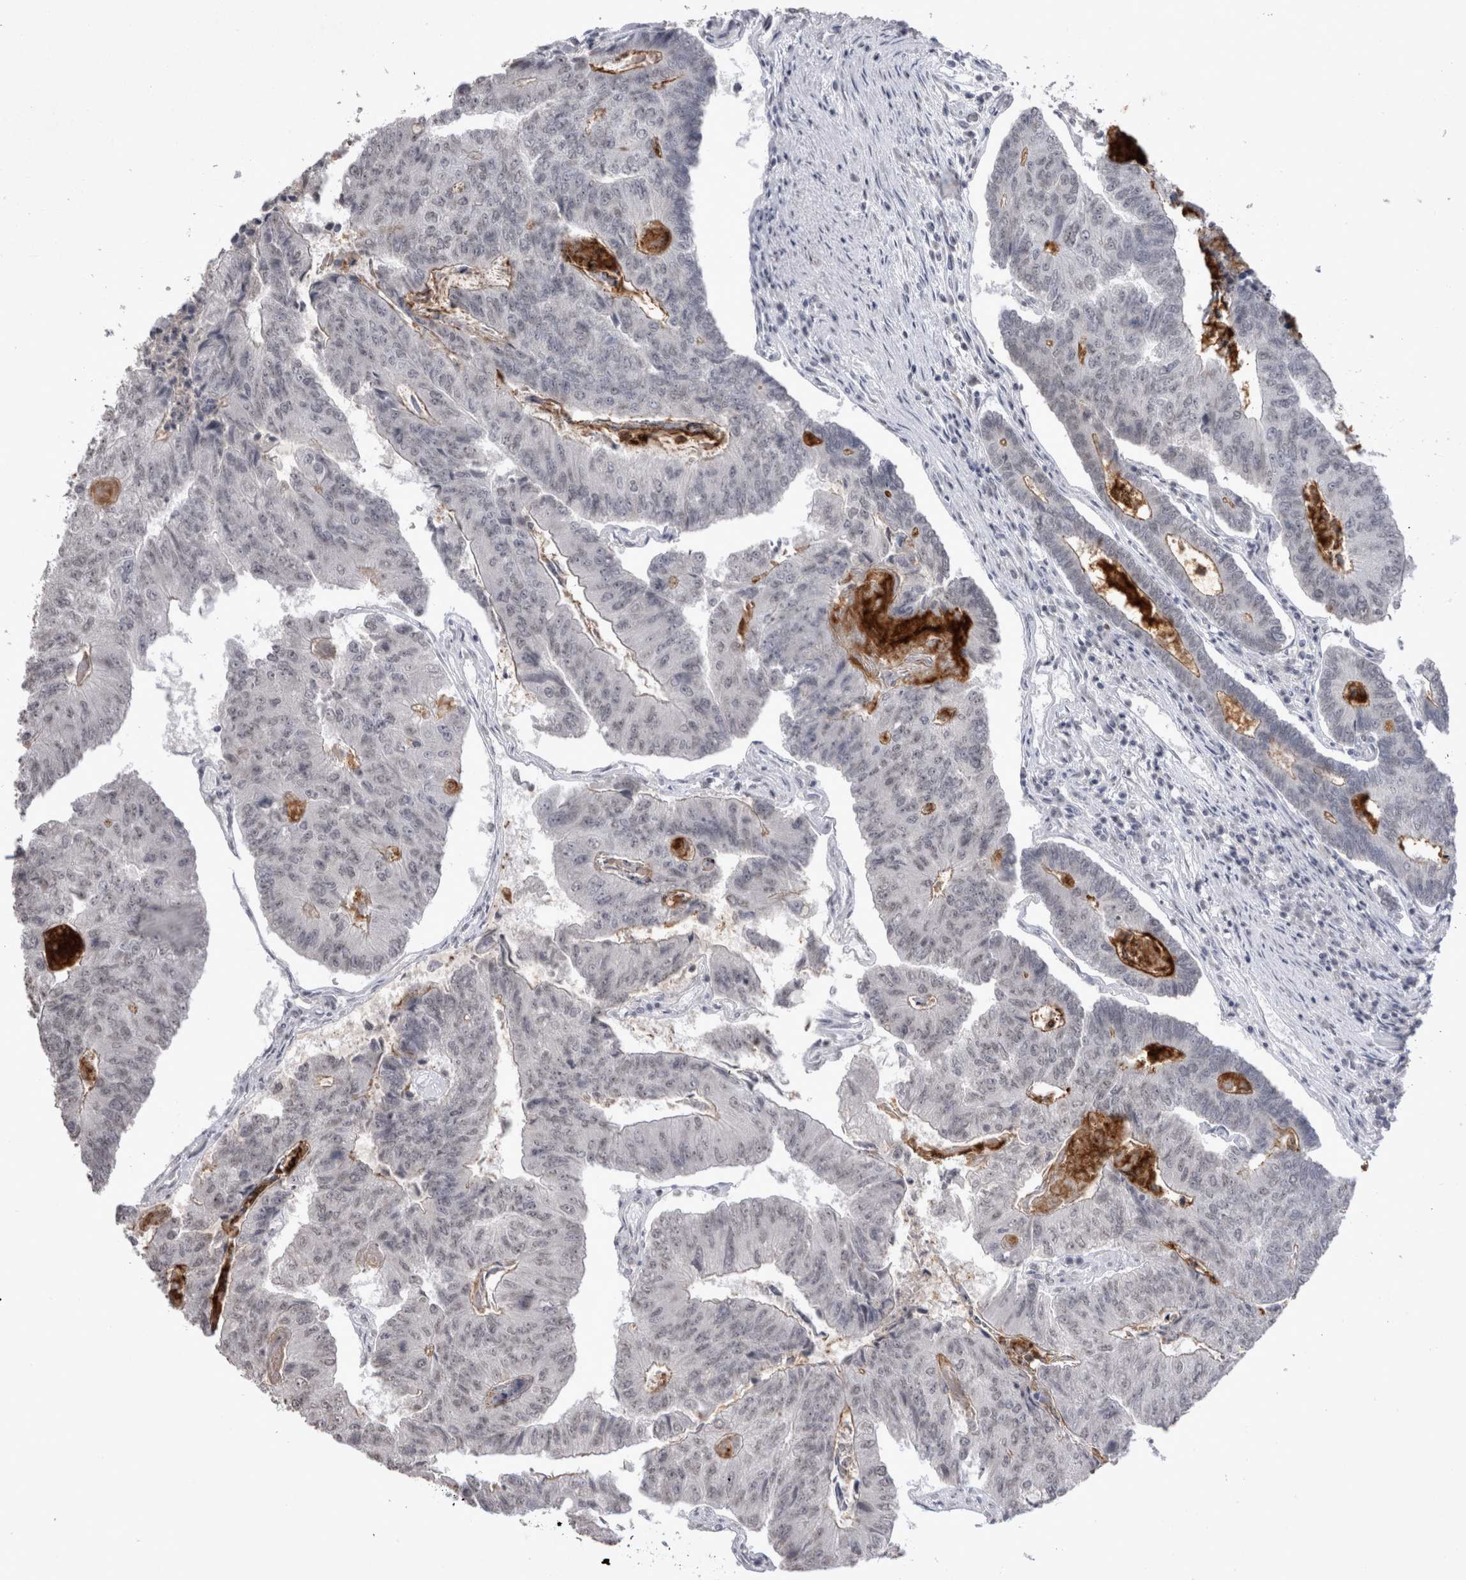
{"staining": {"intensity": "moderate", "quantity": "<25%", "location": "cytoplasmic/membranous"}, "tissue": "colorectal cancer", "cell_type": "Tumor cells", "image_type": "cancer", "snomed": [{"axis": "morphology", "description": "Adenocarcinoma, NOS"}, {"axis": "topography", "description": "Colon"}], "caption": "Approximately <25% of tumor cells in colorectal cancer (adenocarcinoma) show moderate cytoplasmic/membranous protein staining as visualized by brown immunohistochemical staining.", "gene": "DDX4", "patient": {"sex": "female", "age": 67}}